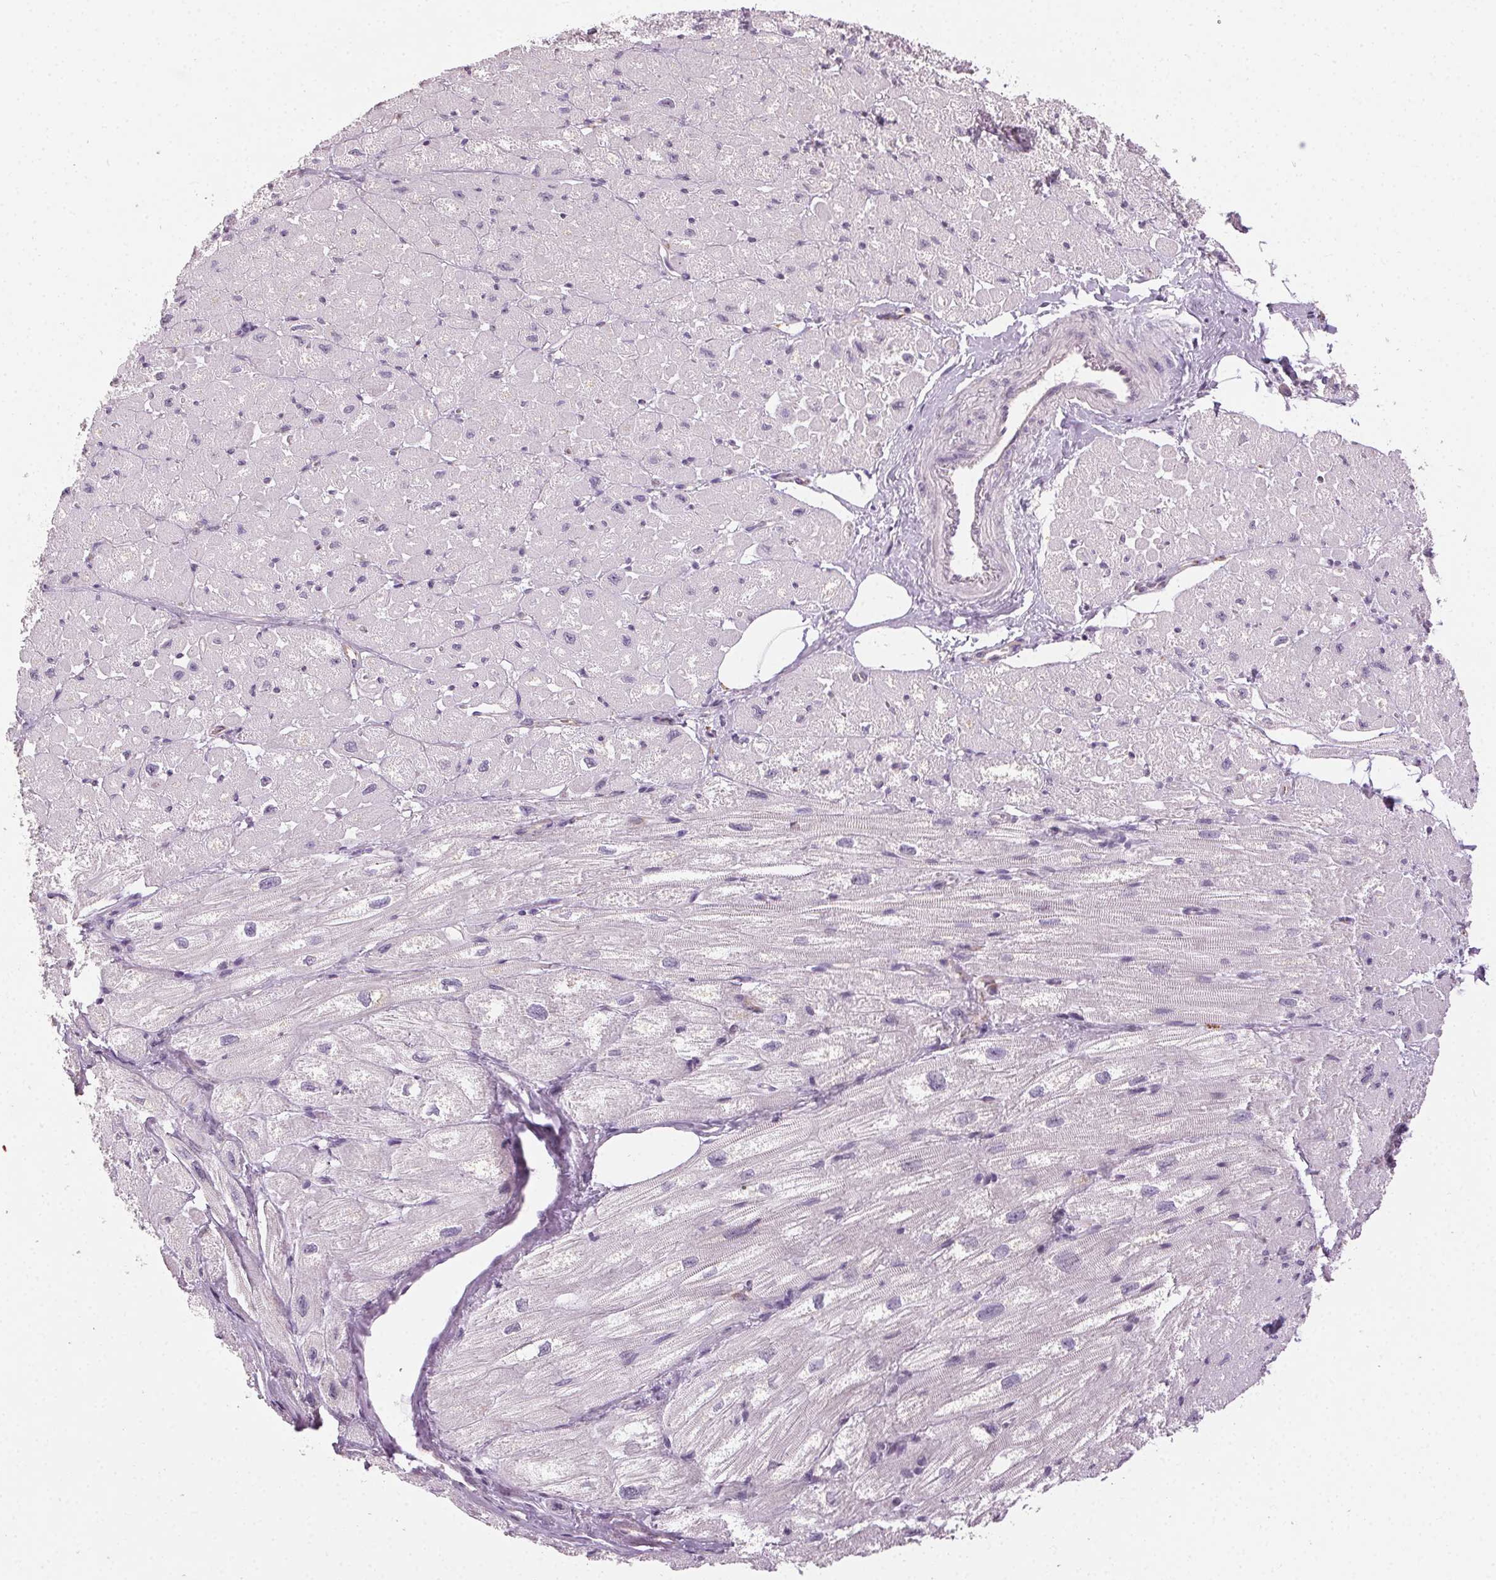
{"staining": {"intensity": "negative", "quantity": "none", "location": "none"}, "tissue": "heart muscle", "cell_type": "Cardiomyocytes", "image_type": "normal", "snomed": [{"axis": "morphology", "description": "Normal tissue, NOS"}, {"axis": "topography", "description": "Heart"}], "caption": "Heart muscle was stained to show a protein in brown. There is no significant positivity in cardiomyocytes. (DAB immunohistochemistry with hematoxylin counter stain).", "gene": "CLTRN", "patient": {"sex": "female", "age": 62}}